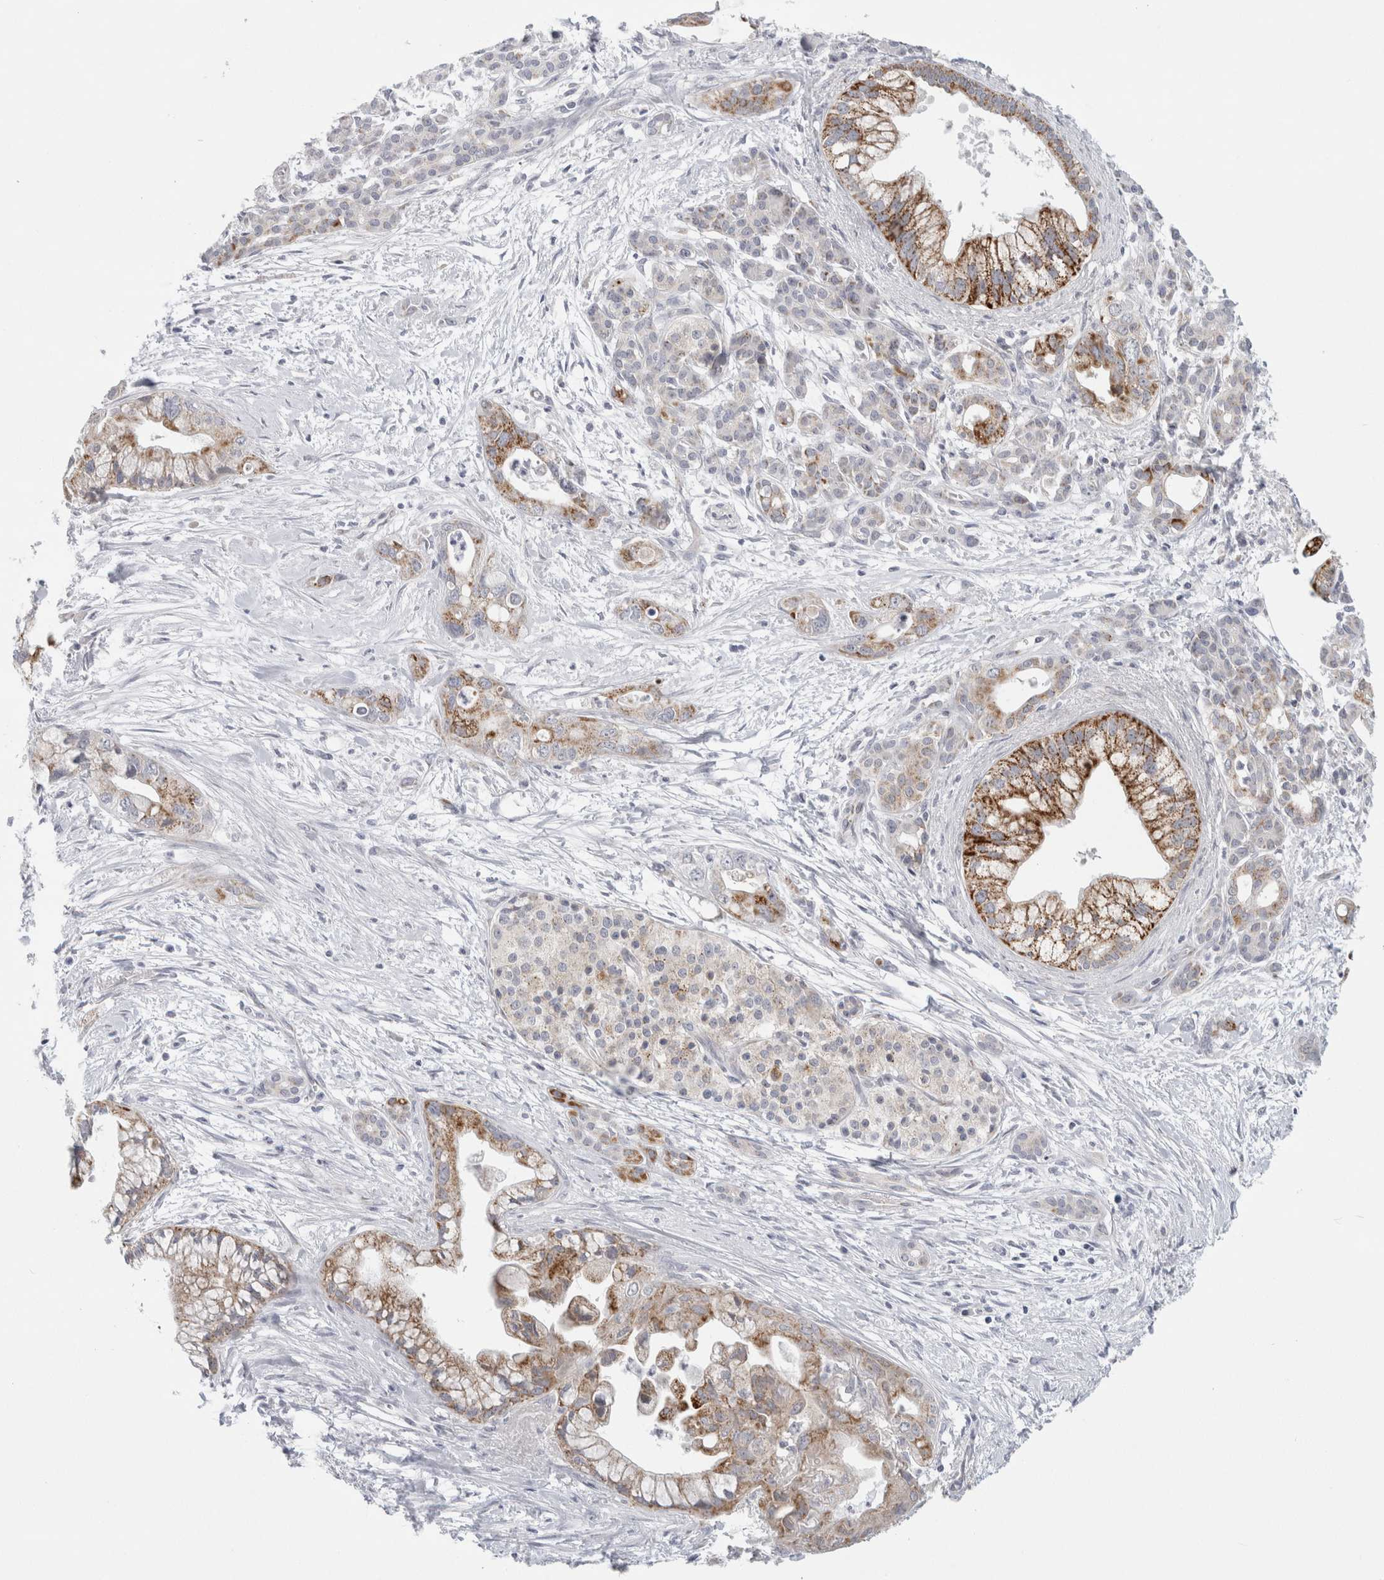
{"staining": {"intensity": "strong", "quantity": ">75%", "location": "cytoplasmic/membranous"}, "tissue": "pancreatic cancer", "cell_type": "Tumor cells", "image_type": "cancer", "snomed": [{"axis": "morphology", "description": "Adenocarcinoma, NOS"}, {"axis": "topography", "description": "Pancreas"}], "caption": "Adenocarcinoma (pancreatic) tissue demonstrates strong cytoplasmic/membranous expression in about >75% of tumor cells, visualized by immunohistochemistry. (IHC, brightfield microscopy, high magnification).", "gene": "FAHD1", "patient": {"sex": "male", "age": 70}}